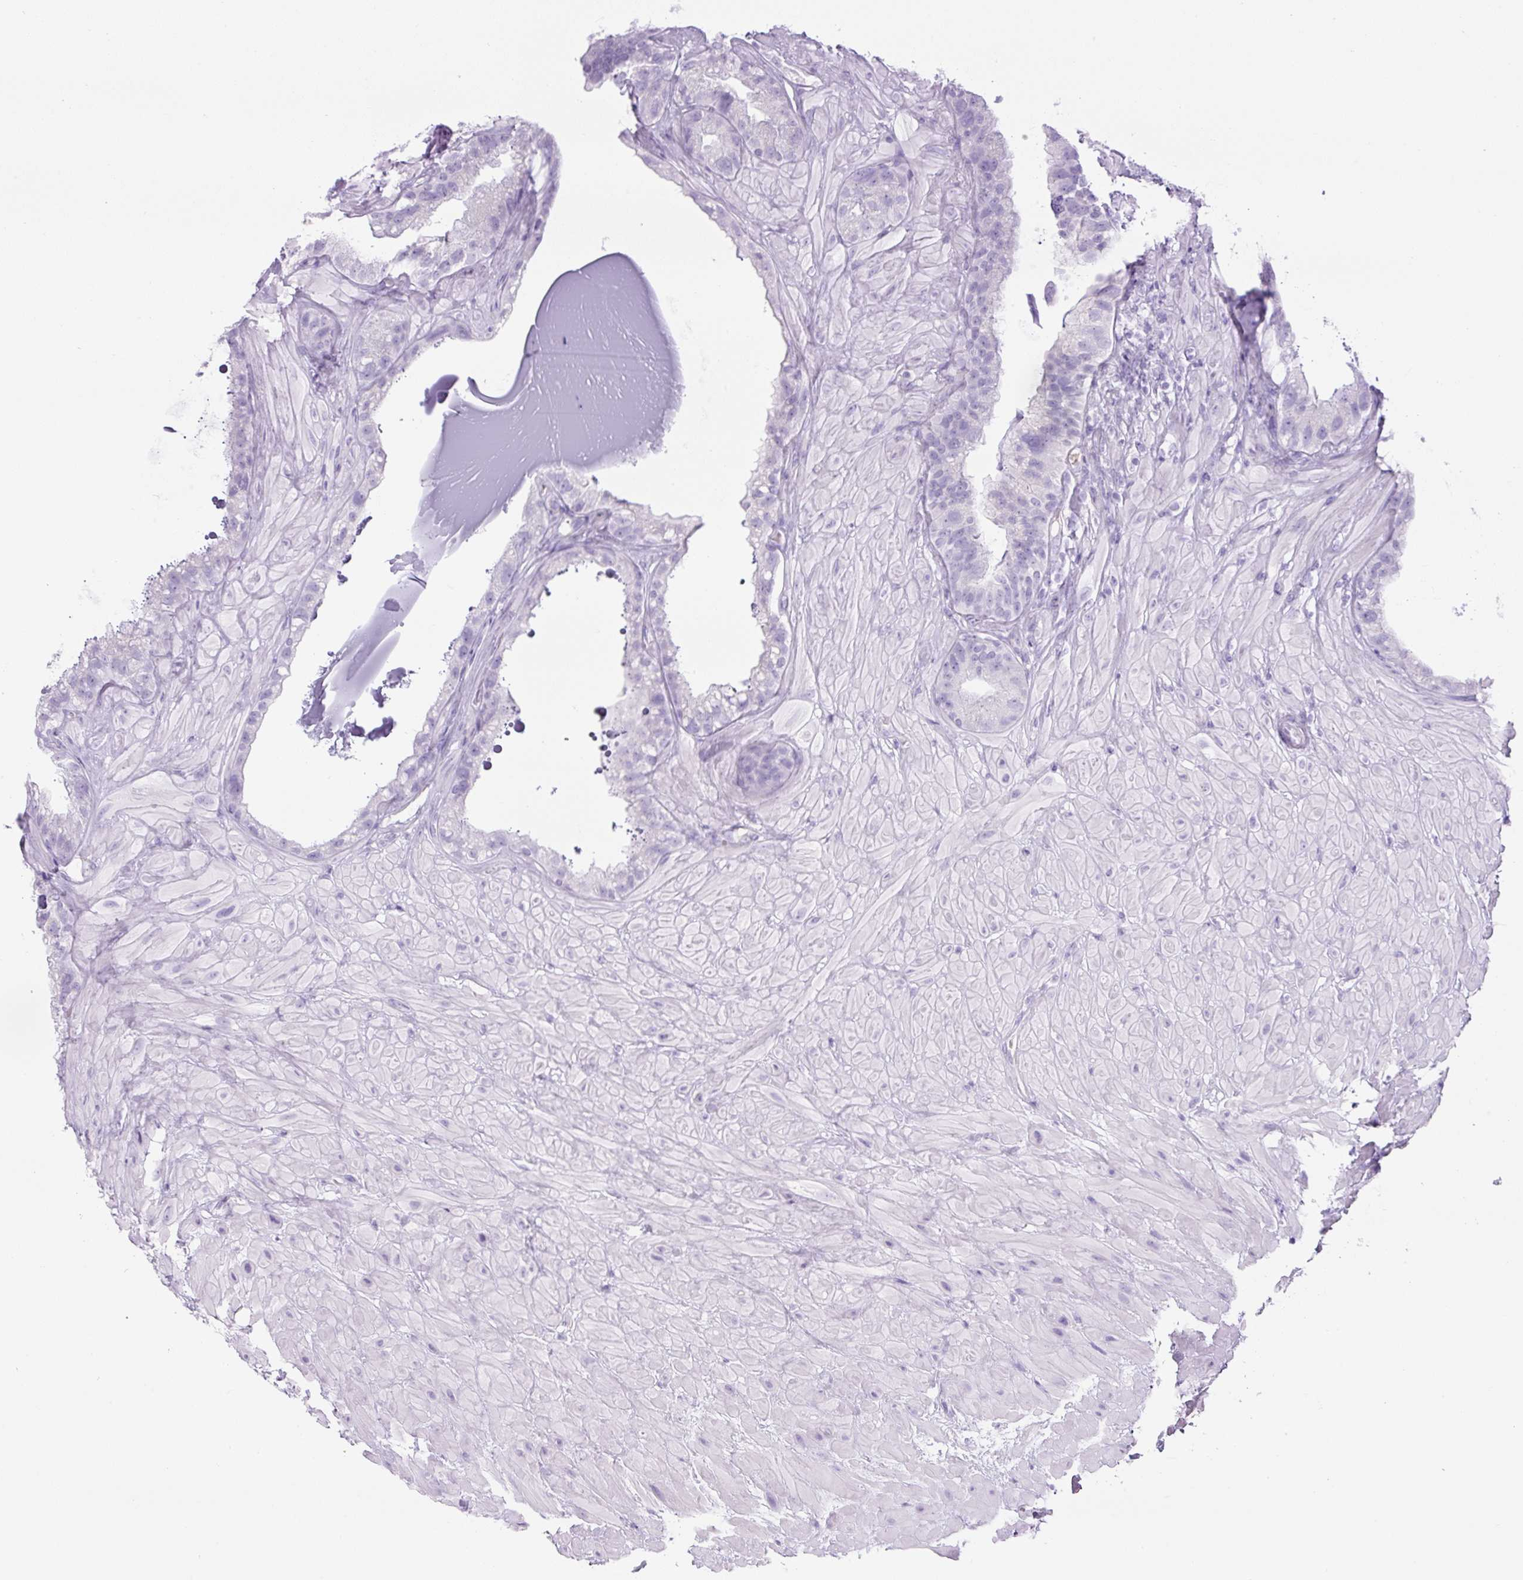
{"staining": {"intensity": "negative", "quantity": "none", "location": "none"}, "tissue": "seminal vesicle", "cell_type": "Glandular cells", "image_type": "normal", "snomed": [{"axis": "morphology", "description": "Normal tissue, NOS"}, {"axis": "topography", "description": "Seminal veicle"}, {"axis": "topography", "description": "Peripheral nerve tissue"}], "caption": "DAB immunohistochemical staining of unremarkable human seminal vesicle reveals no significant positivity in glandular cells. (Stains: DAB (3,3'-diaminobenzidine) immunohistochemistry with hematoxylin counter stain, Microscopy: brightfield microscopy at high magnification).", "gene": "RSPO4", "patient": {"sex": "male", "age": 76}}